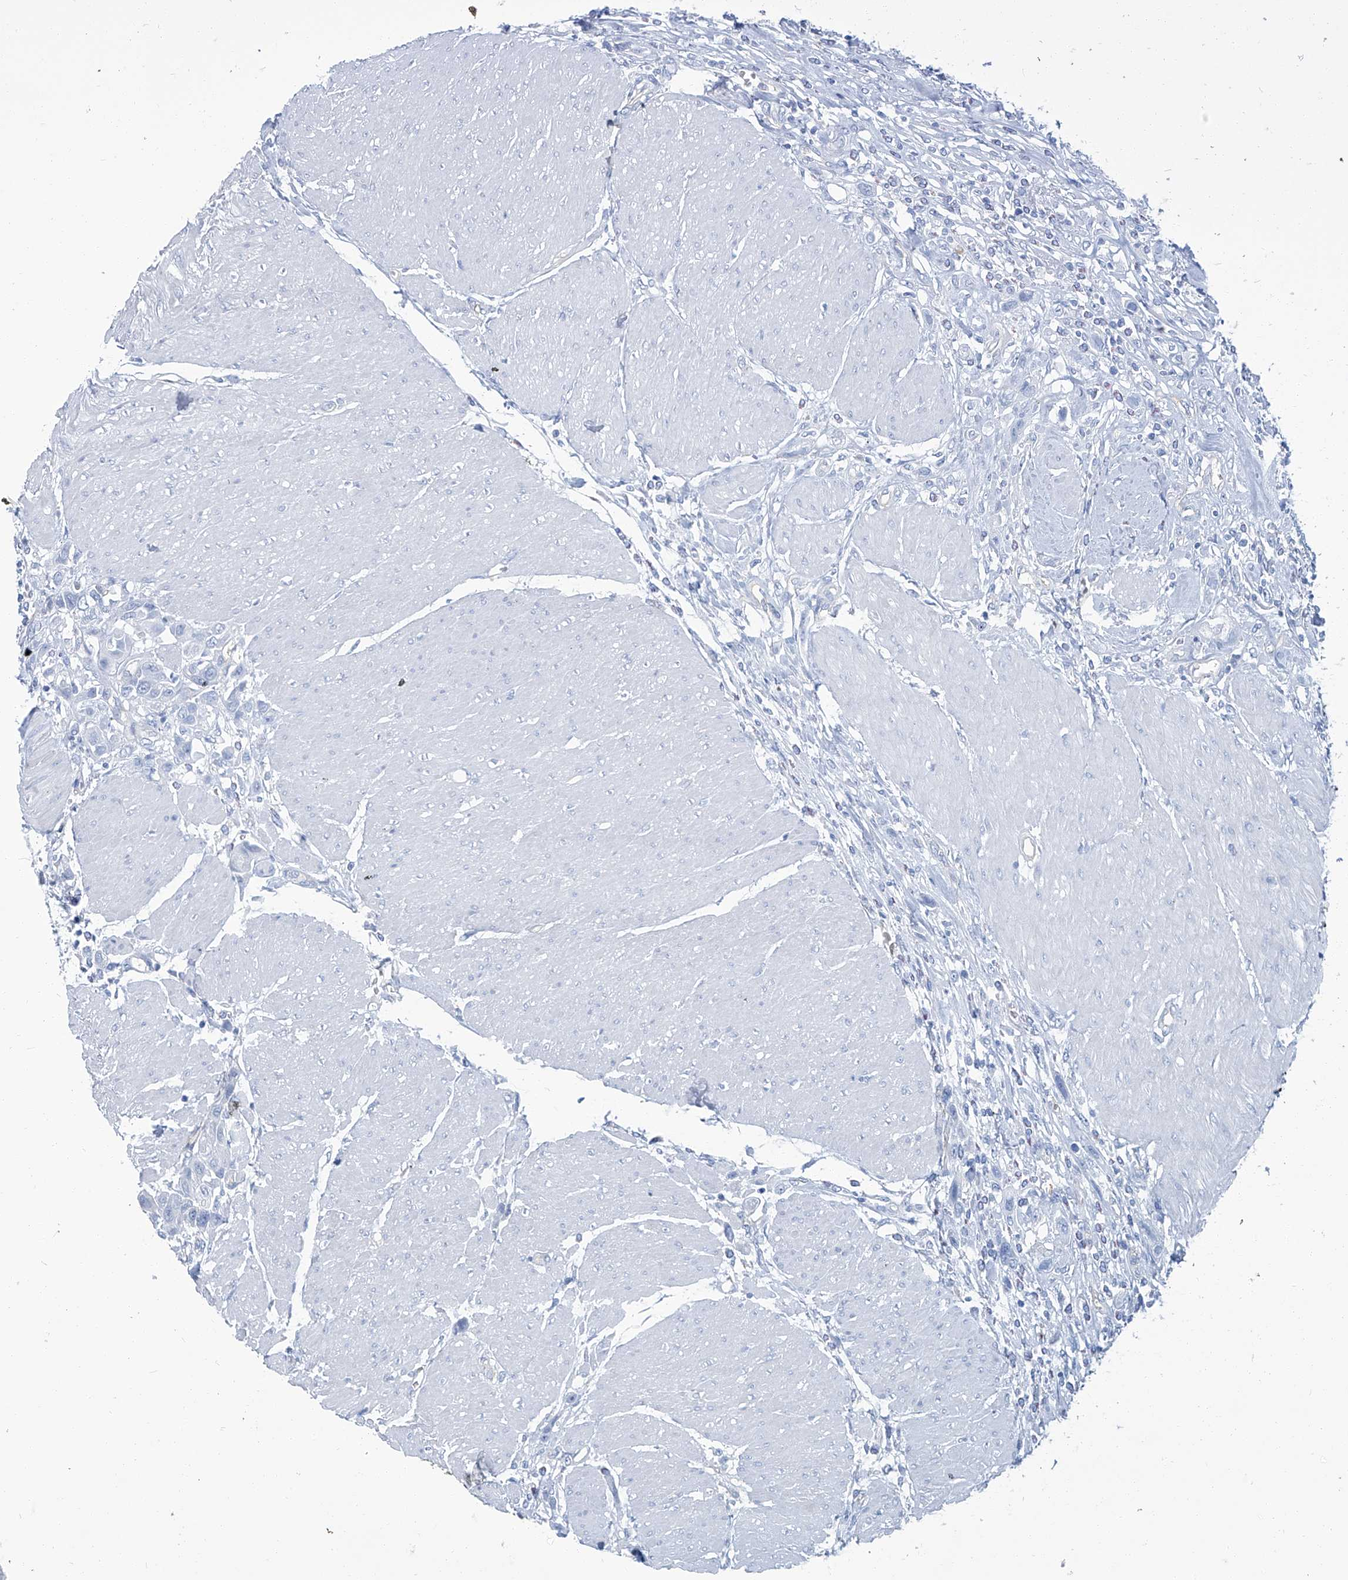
{"staining": {"intensity": "negative", "quantity": "none", "location": "none"}, "tissue": "urothelial cancer", "cell_type": "Tumor cells", "image_type": "cancer", "snomed": [{"axis": "morphology", "description": "Urothelial carcinoma, High grade"}, {"axis": "topography", "description": "Urinary bladder"}], "caption": "Immunohistochemistry (IHC) photomicrograph of neoplastic tissue: human urothelial cancer stained with DAB reveals no significant protein positivity in tumor cells. The staining was performed using DAB (3,3'-diaminobenzidine) to visualize the protein expression in brown, while the nuclei were stained in blue with hematoxylin (Magnification: 20x).", "gene": "PFKL", "patient": {"sex": "male", "age": 50}}